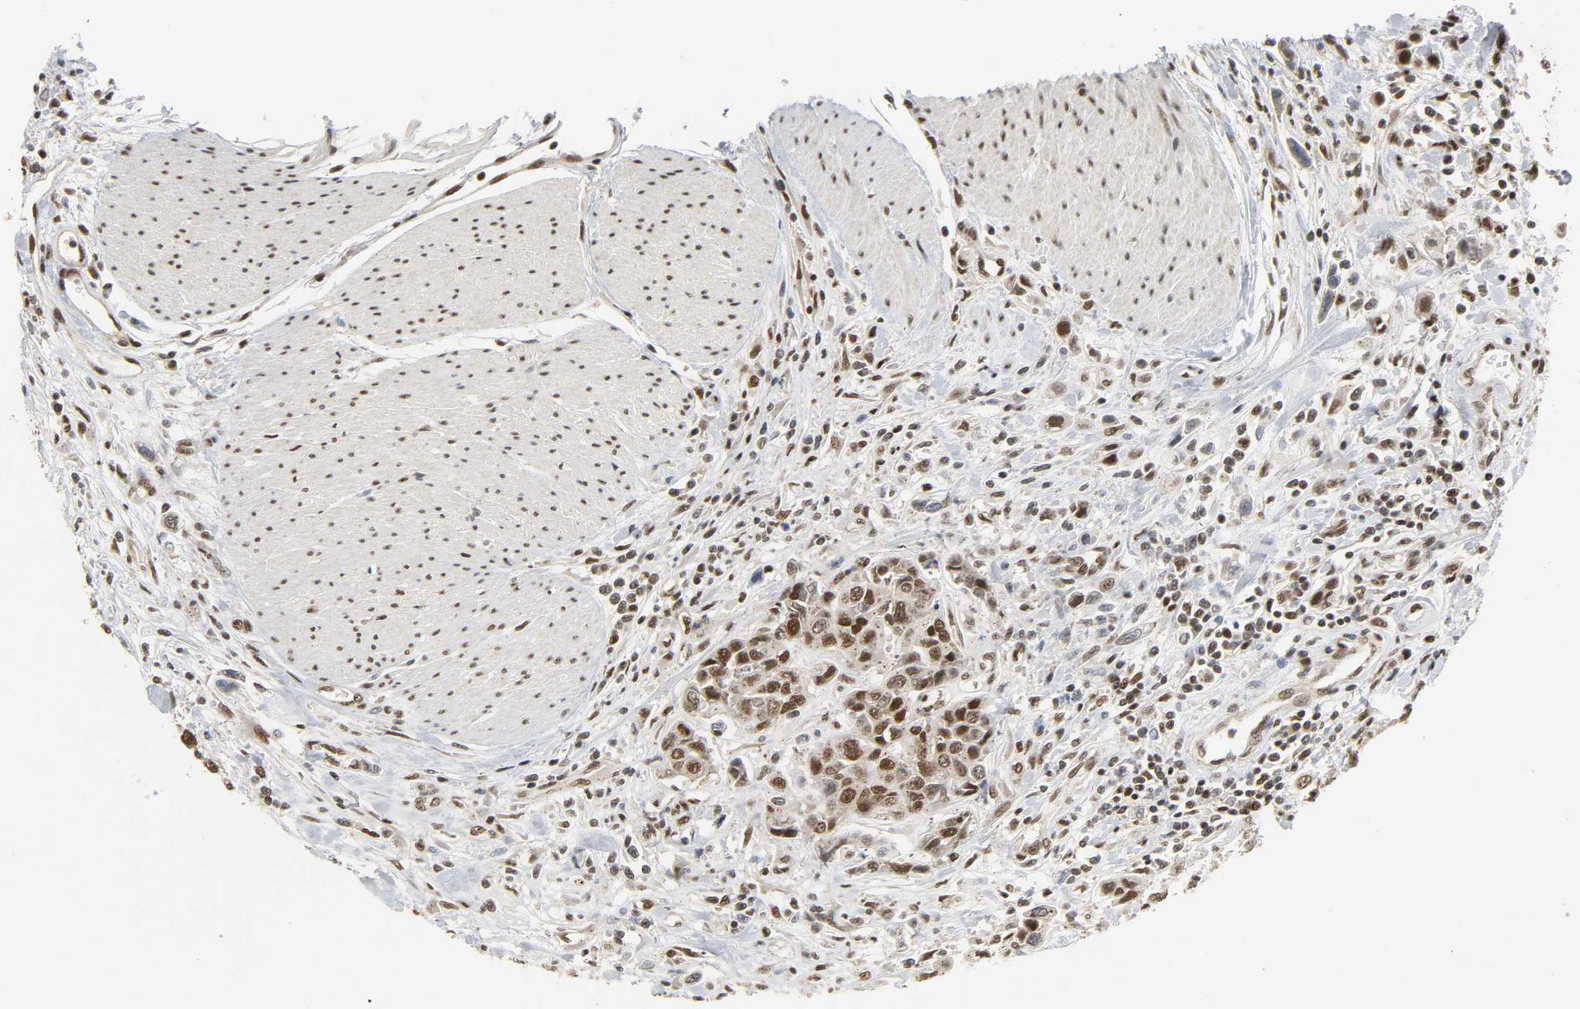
{"staining": {"intensity": "strong", "quantity": ">75%", "location": "nuclear"}, "tissue": "urothelial cancer", "cell_type": "Tumor cells", "image_type": "cancer", "snomed": [{"axis": "morphology", "description": "Urothelial carcinoma, High grade"}, {"axis": "topography", "description": "Urinary bladder"}], "caption": "Protein analysis of urothelial carcinoma (high-grade) tissue exhibits strong nuclear expression in approximately >75% of tumor cells.", "gene": "NCOA6", "patient": {"sex": "male", "age": 50}}